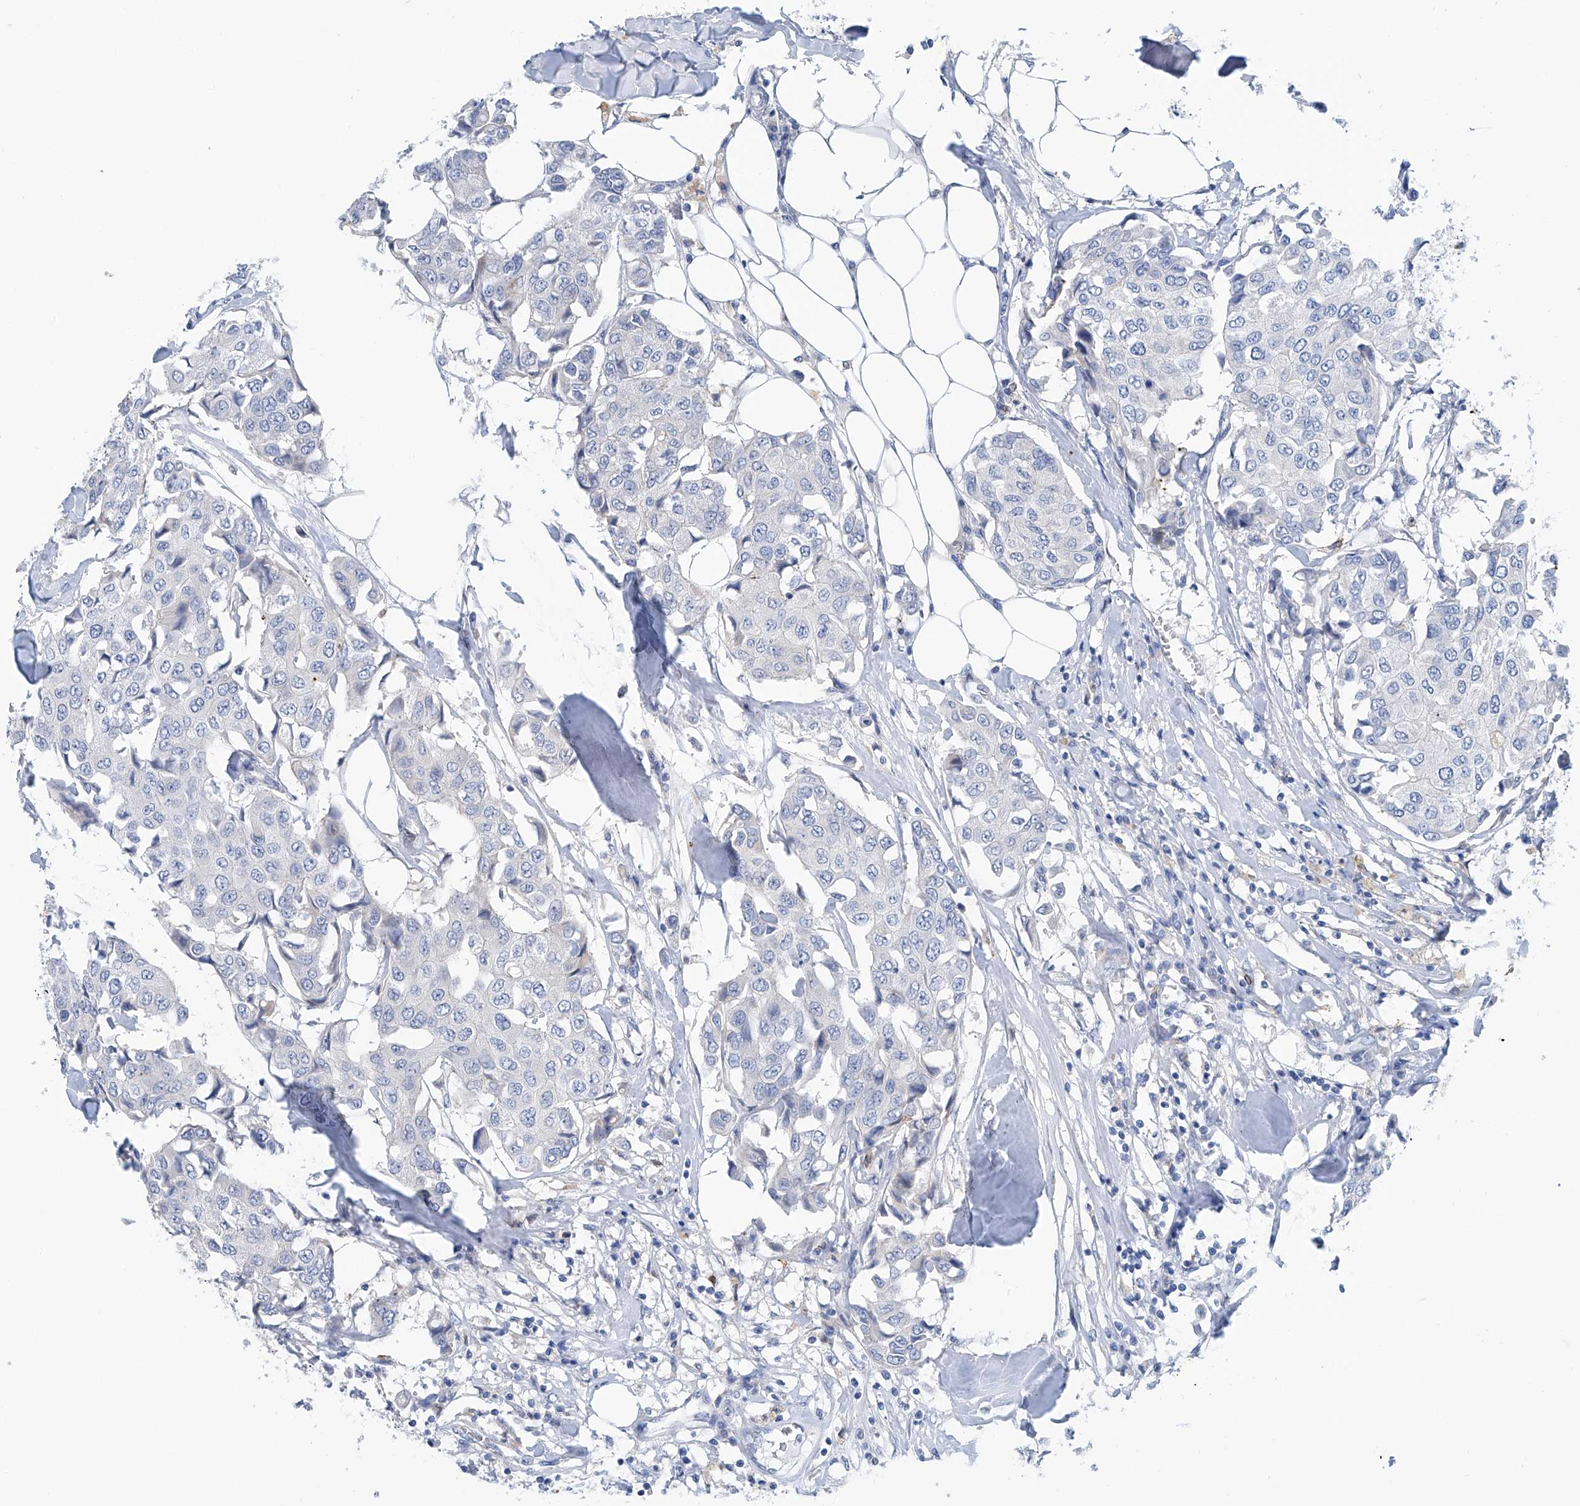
{"staining": {"intensity": "negative", "quantity": "none", "location": "none"}, "tissue": "breast cancer", "cell_type": "Tumor cells", "image_type": "cancer", "snomed": [{"axis": "morphology", "description": "Duct carcinoma"}, {"axis": "topography", "description": "Breast"}], "caption": "The IHC histopathology image has no significant staining in tumor cells of breast cancer (infiltrating ductal carcinoma) tissue. The staining was performed using DAB to visualize the protein expression in brown, while the nuclei were stained in blue with hematoxylin (Magnification: 20x).", "gene": "CEP85L", "patient": {"sex": "female", "age": 80}}